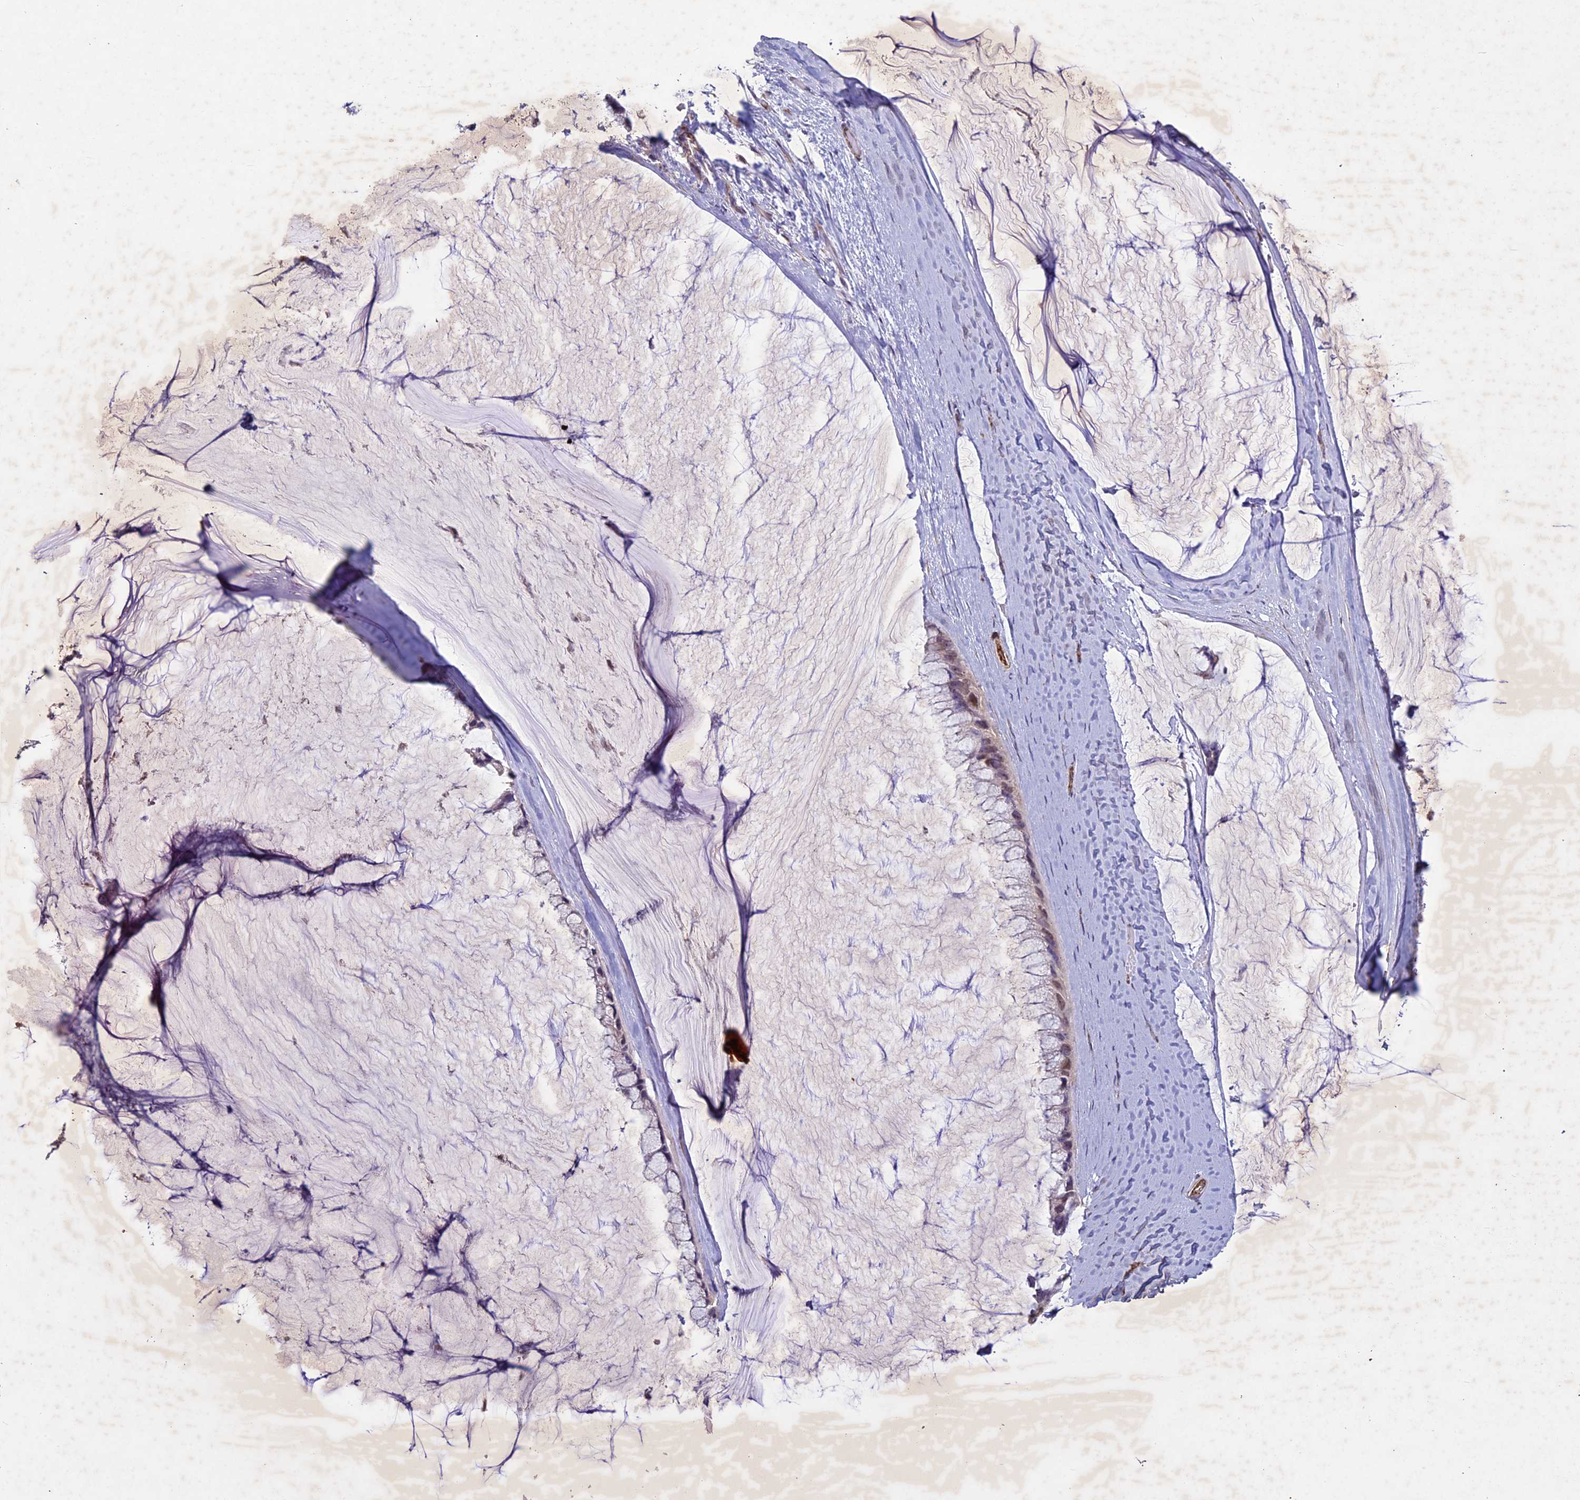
{"staining": {"intensity": "weak", "quantity": "<25%", "location": "nuclear"}, "tissue": "ovarian cancer", "cell_type": "Tumor cells", "image_type": "cancer", "snomed": [{"axis": "morphology", "description": "Cystadenocarcinoma, mucinous, NOS"}, {"axis": "topography", "description": "Ovary"}], "caption": "The image demonstrates no staining of tumor cells in ovarian cancer.", "gene": "C3orf70", "patient": {"sex": "female", "age": 39}}